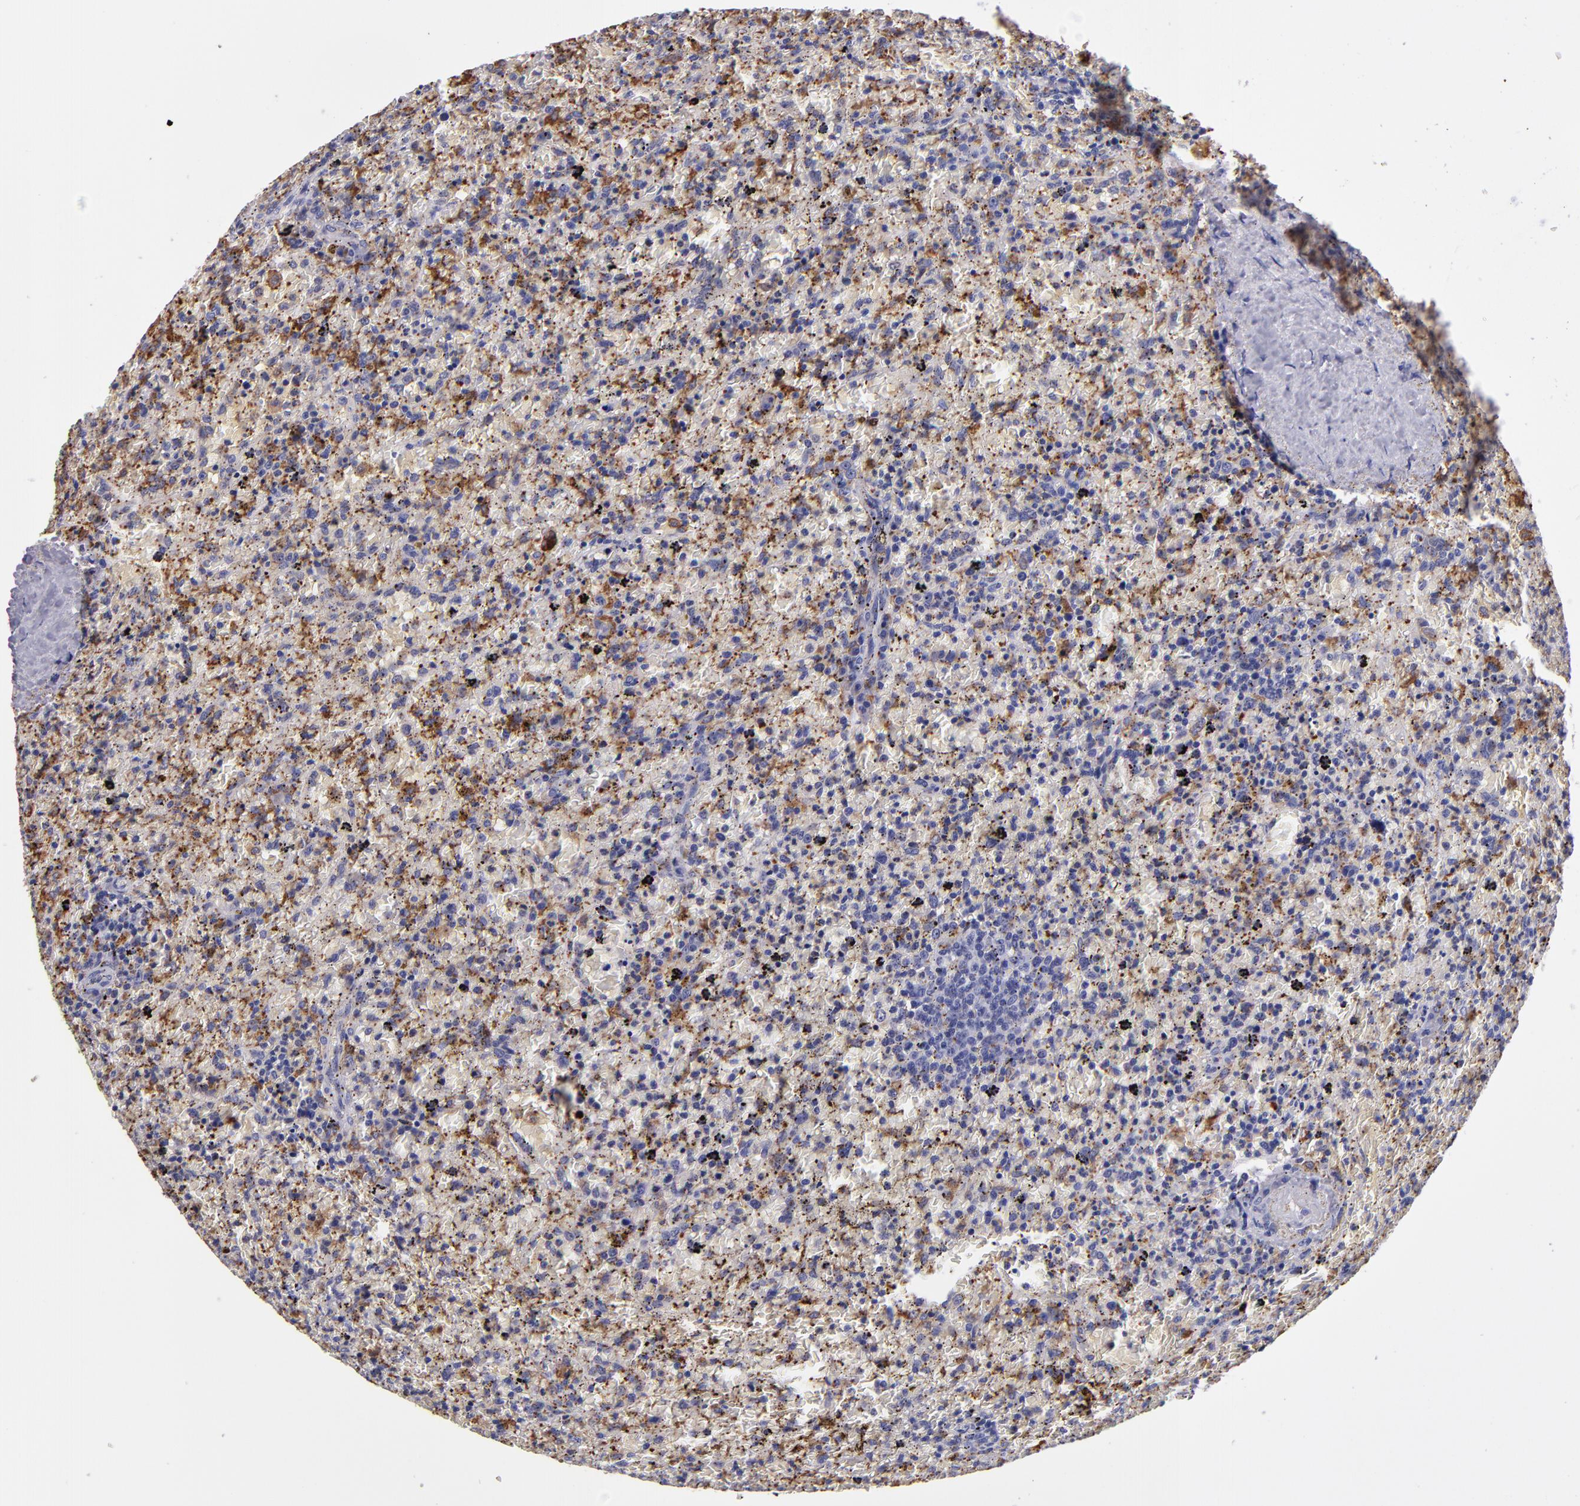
{"staining": {"intensity": "negative", "quantity": "none", "location": "none"}, "tissue": "lymphoma", "cell_type": "Tumor cells", "image_type": "cancer", "snomed": [{"axis": "morphology", "description": "Malignant lymphoma, non-Hodgkin's type, High grade"}, {"axis": "topography", "description": "Spleen"}, {"axis": "topography", "description": "Lymph node"}], "caption": "This histopathology image is of lymphoma stained with IHC to label a protein in brown with the nuclei are counter-stained blue. There is no positivity in tumor cells.", "gene": "SELP", "patient": {"sex": "female", "age": 70}}